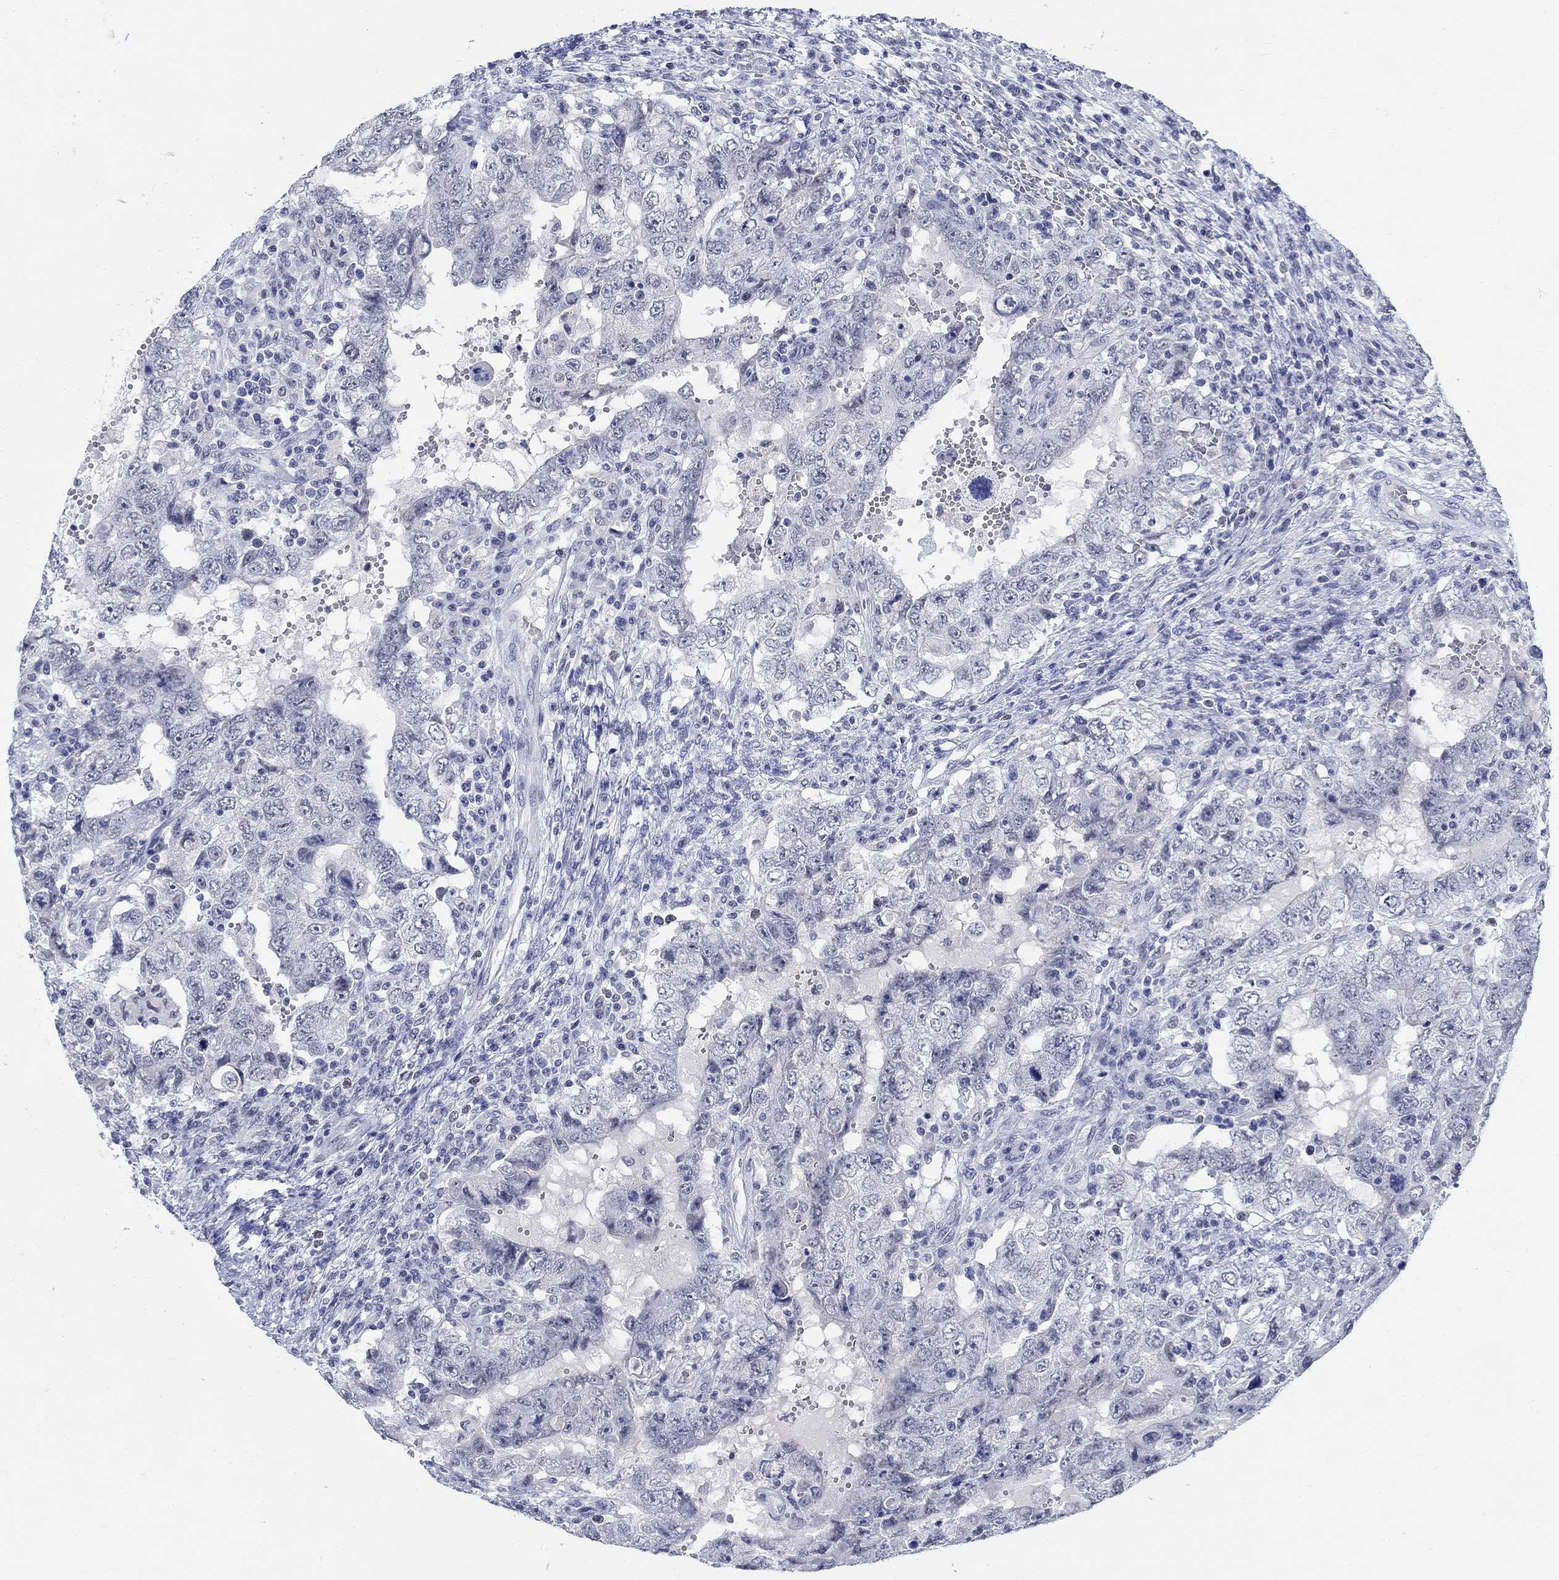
{"staining": {"intensity": "negative", "quantity": "none", "location": "none"}, "tissue": "testis cancer", "cell_type": "Tumor cells", "image_type": "cancer", "snomed": [{"axis": "morphology", "description": "Carcinoma, Embryonal, NOS"}, {"axis": "topography", "description": "Testis"}], "caption": "High magnification brightfield microscopy of embryonal carcinoma (testis) stained with DAB (brown) and counterstained with hematoxylin (blue): tumor cells show no significant staining.", "gene": "ANKS1B", "patient": {"sex": "male", "age": 26}}